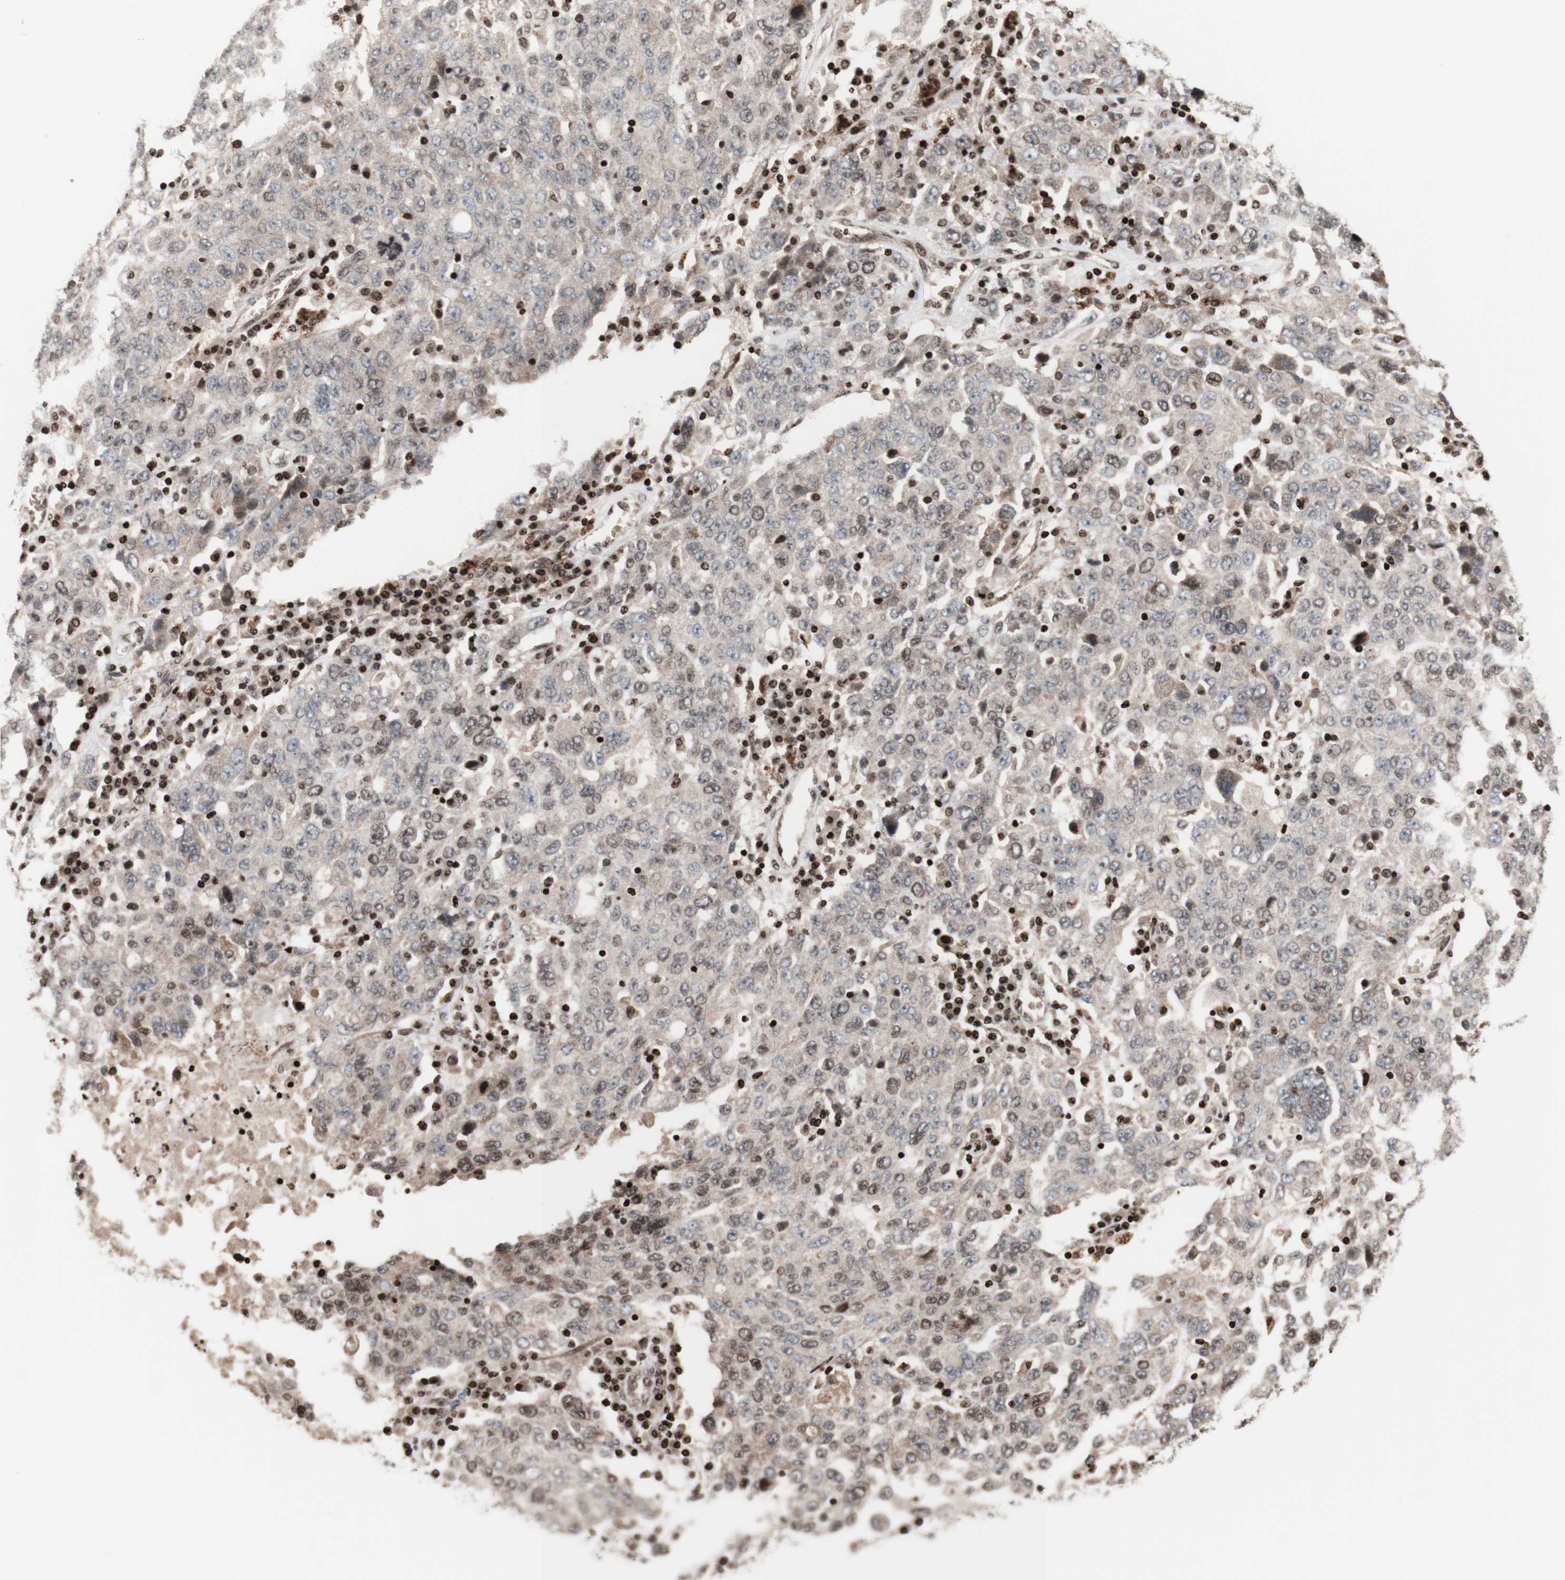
{"staining": {"intensity": "negative", "quantity": "none", "location": "none"}, "tissue": "ovarian cancer", "cell_type": "Tumor cells", "image_type": "cancer", "snomed": [{"axis": "morphology", "description": "Carcinoma, endometroid"}, {"axis": "topography", "description": "Ovary"}], "caption": "This is a micrograph of immunohistochemistry staining of ovarian endometroid carcinoma, which shows no staining in tumor cells.", "gene": "POLA1", "patient": {"sex": "female", "age": 62}}